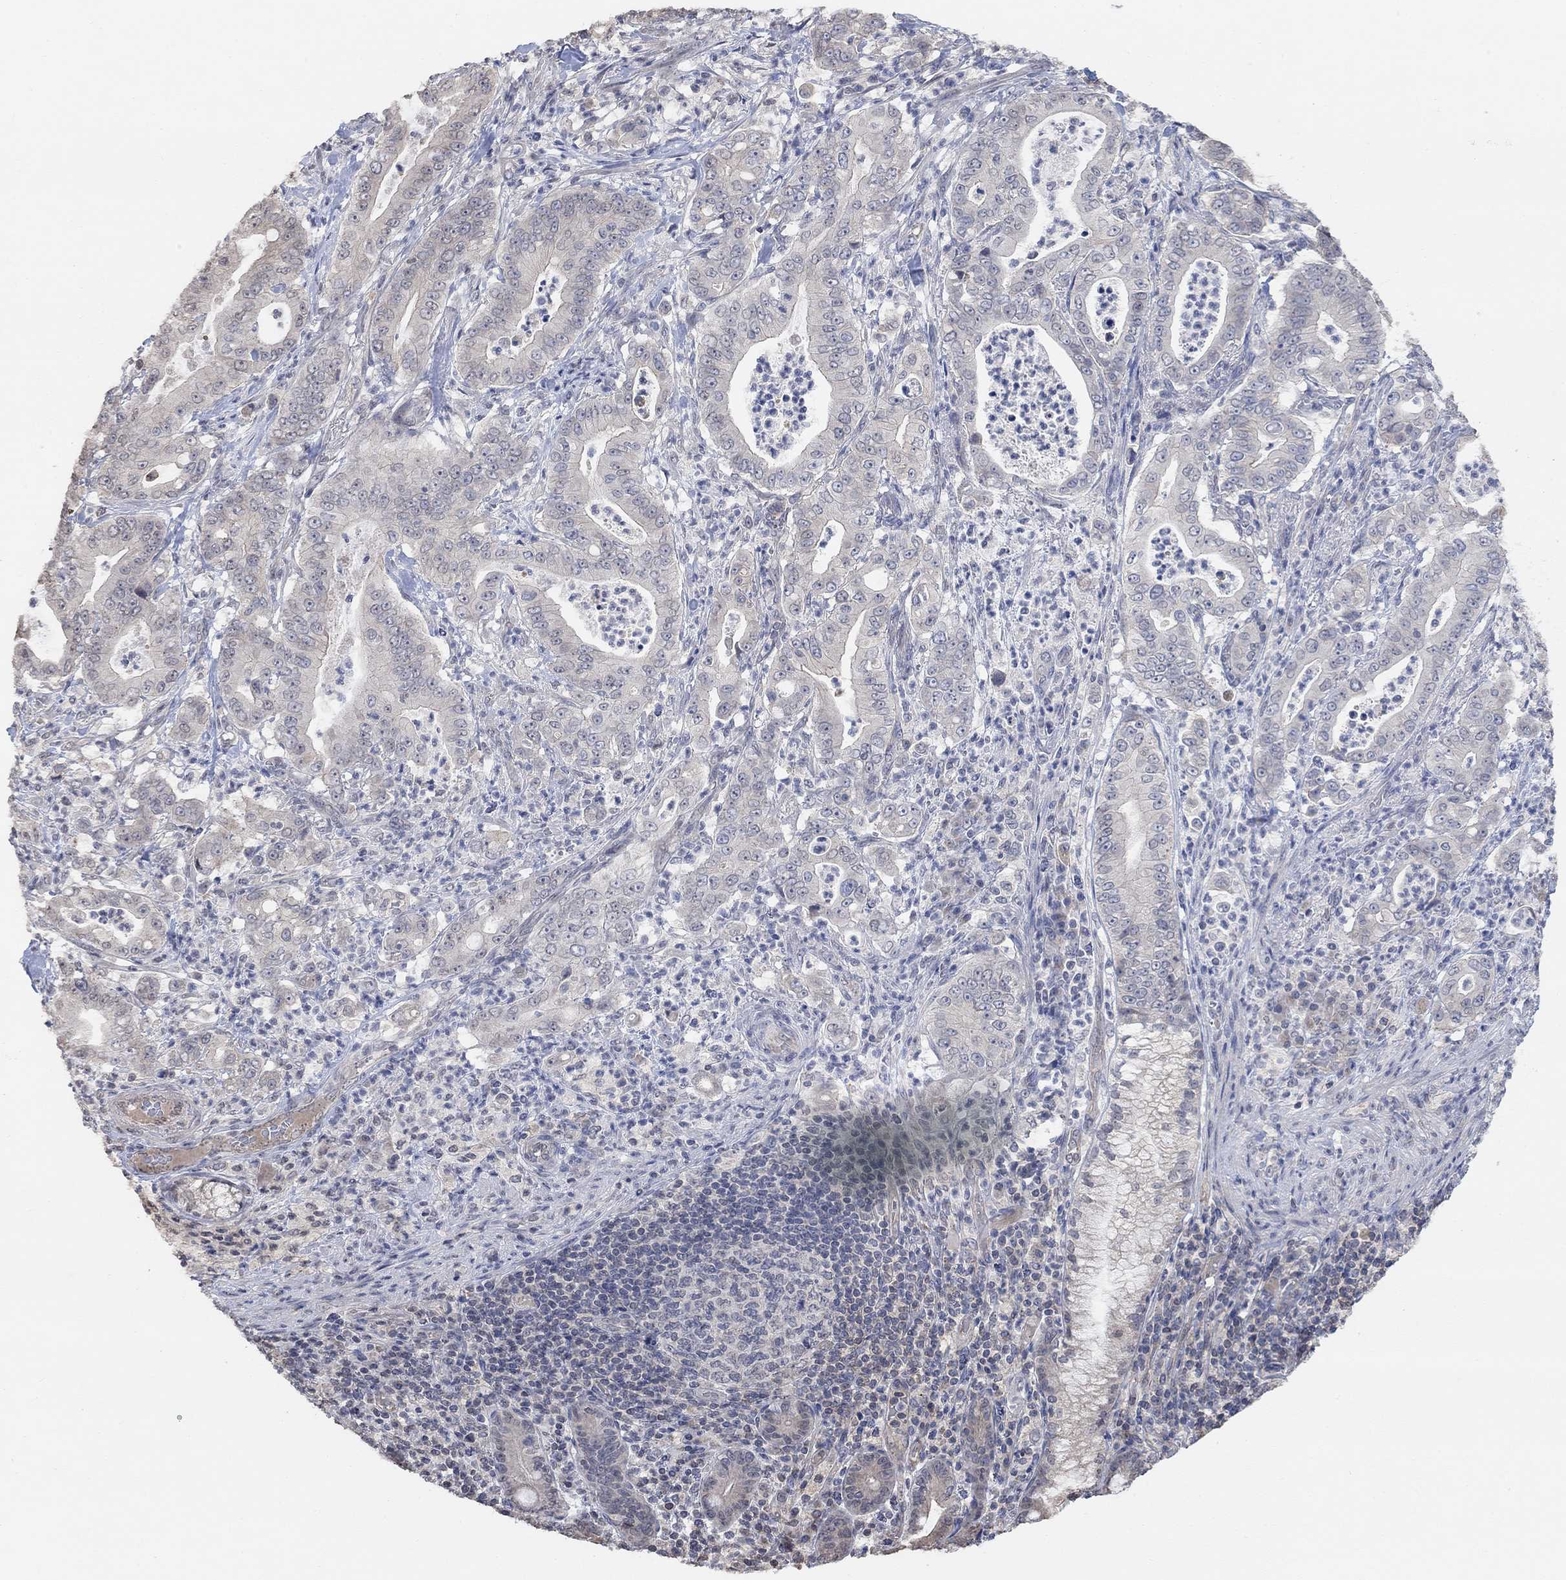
{"staining": {"intensity": "negative", "quantity": "none", "location": "none"}, "tissue": "pancreatic cancer", "cell_type": "Tumor cells", "image_type": "cancer", "snomed": [{"axis": "morphology", "description": "Adenocarcinoma, NOS"}, {"axis": "topography", "description": "Pancreas"}], "caption": "Immunohistochemistry (IHC) of adenocarcinoma (pancreatic) displays no positivity in tumor cells.", "gene": "UNC5B", "patient": {"sex": "male", "age": 71}}